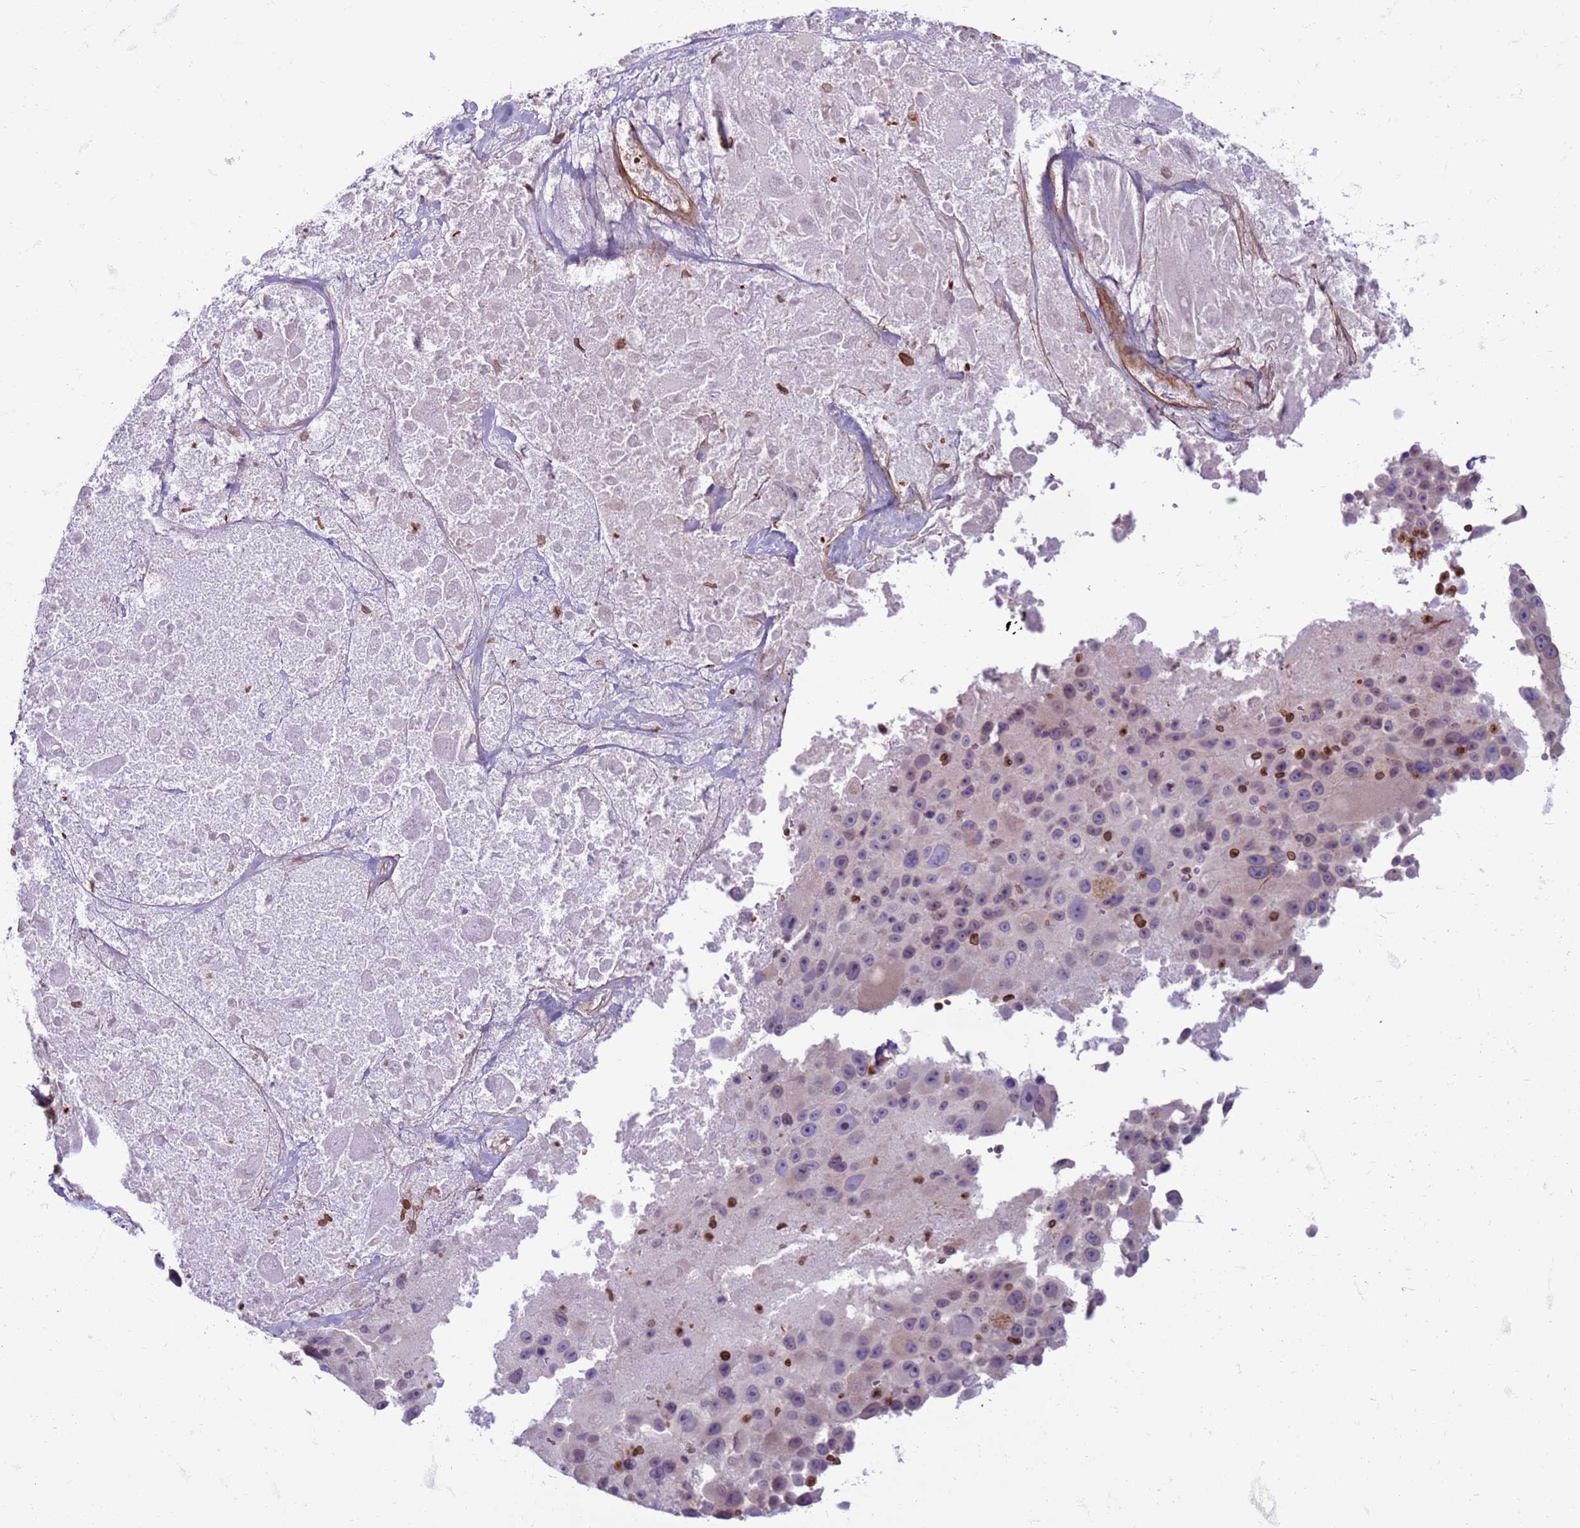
{"staining": {"intensity": "weak", "quantity": "<25%", "location": "nuclear"}, "tissue": "melanoma", "cell_type": "Tumor cells", "image_type": "cancer", "snomed": [{"axis": "morphology", "description": "Malignant melanoma, Metastatic site"}, {"axis": "topography", "description": "Lymph node"}], "caption": "Tumor cells are negative for protein expression in human melanoma. The staining is performed using DAB (3,3'-diaminobenzidine) brown chromogen with nuclei counter-stained in using hematoxylin.", "gene": "METTL25B", "patient": {"sex": "male", "age": 62}}